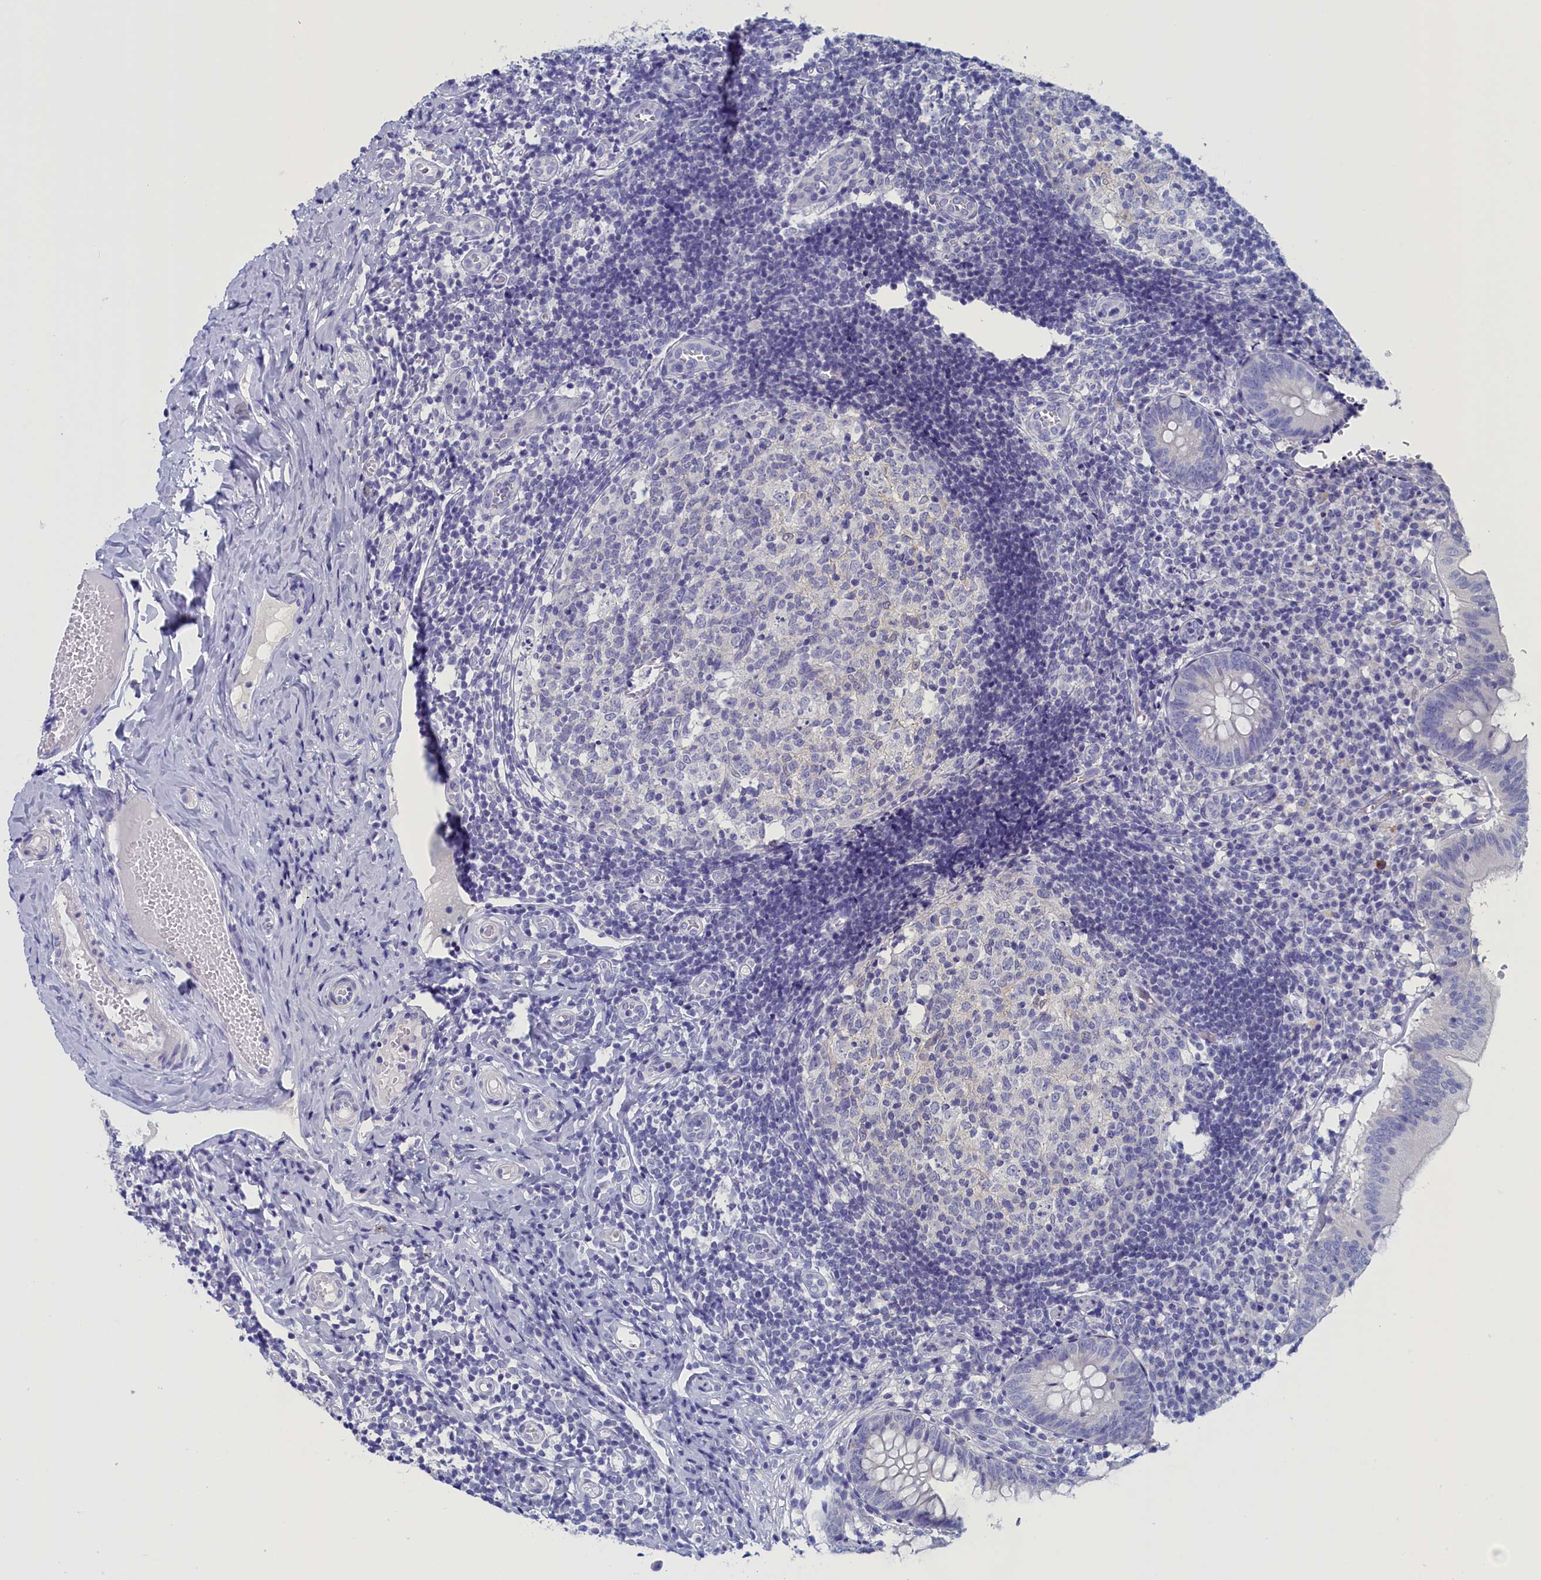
{"staining": {"intensity": "negative", "quantity": "none", "location": "none"}, "tissue": "appendix", "cell_type": "Glandular cells", "image_type": "normal", "snomed": [{"axis": "morphology", "description": "Normal tissue, NOS"}, {"axis": "topography", "description": "Appendix"}], "caption": "The photomicrograph exhibits no significant expression in glandular cells of appendix. (DAB (3,3'-diaminobenzidine) IHC with hematoxylin counter stain).", "gene": "ANKRD2", "patient": {"sex": "male", "age": 8}}